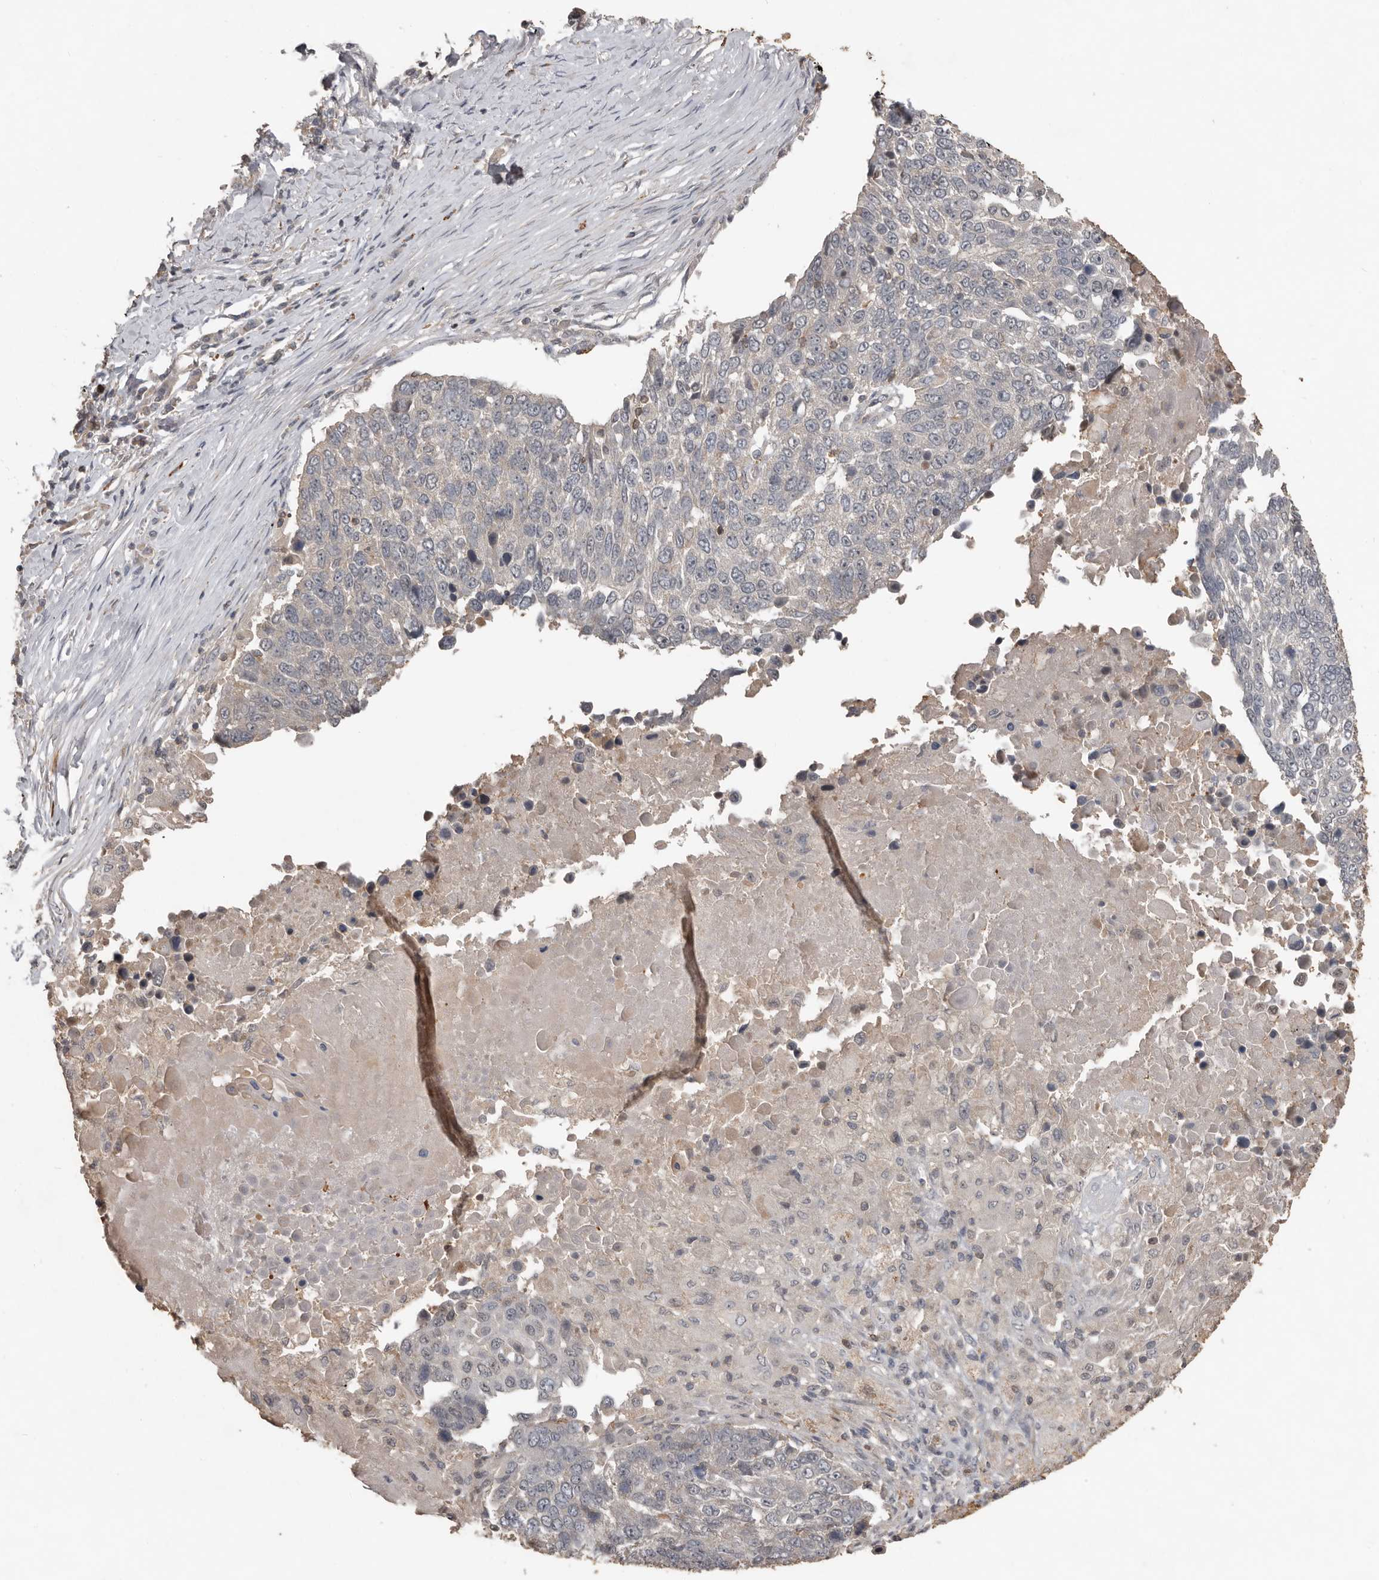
{"staining": {"intensity": "weak", "quantity": "<25%", "location": "cytoplasmic/membranous"}, "tissue": "lung cancer", "cell_type": "Tumor cells", "image_type": "cancer", "snomed": [{"axis": "morphology", "description": "Squamous cell carcinoma, NOS"}, {"axis": "topography", "description": "Lung"}], "caption": "This is a photomicrograph of immunohistochemistry (IHC) staining of lung squamous cell carcinoma, which shows no positivity in tumor cells.", "gene": "BAMBI", "patient": {"sex": "male", "age": 66}}